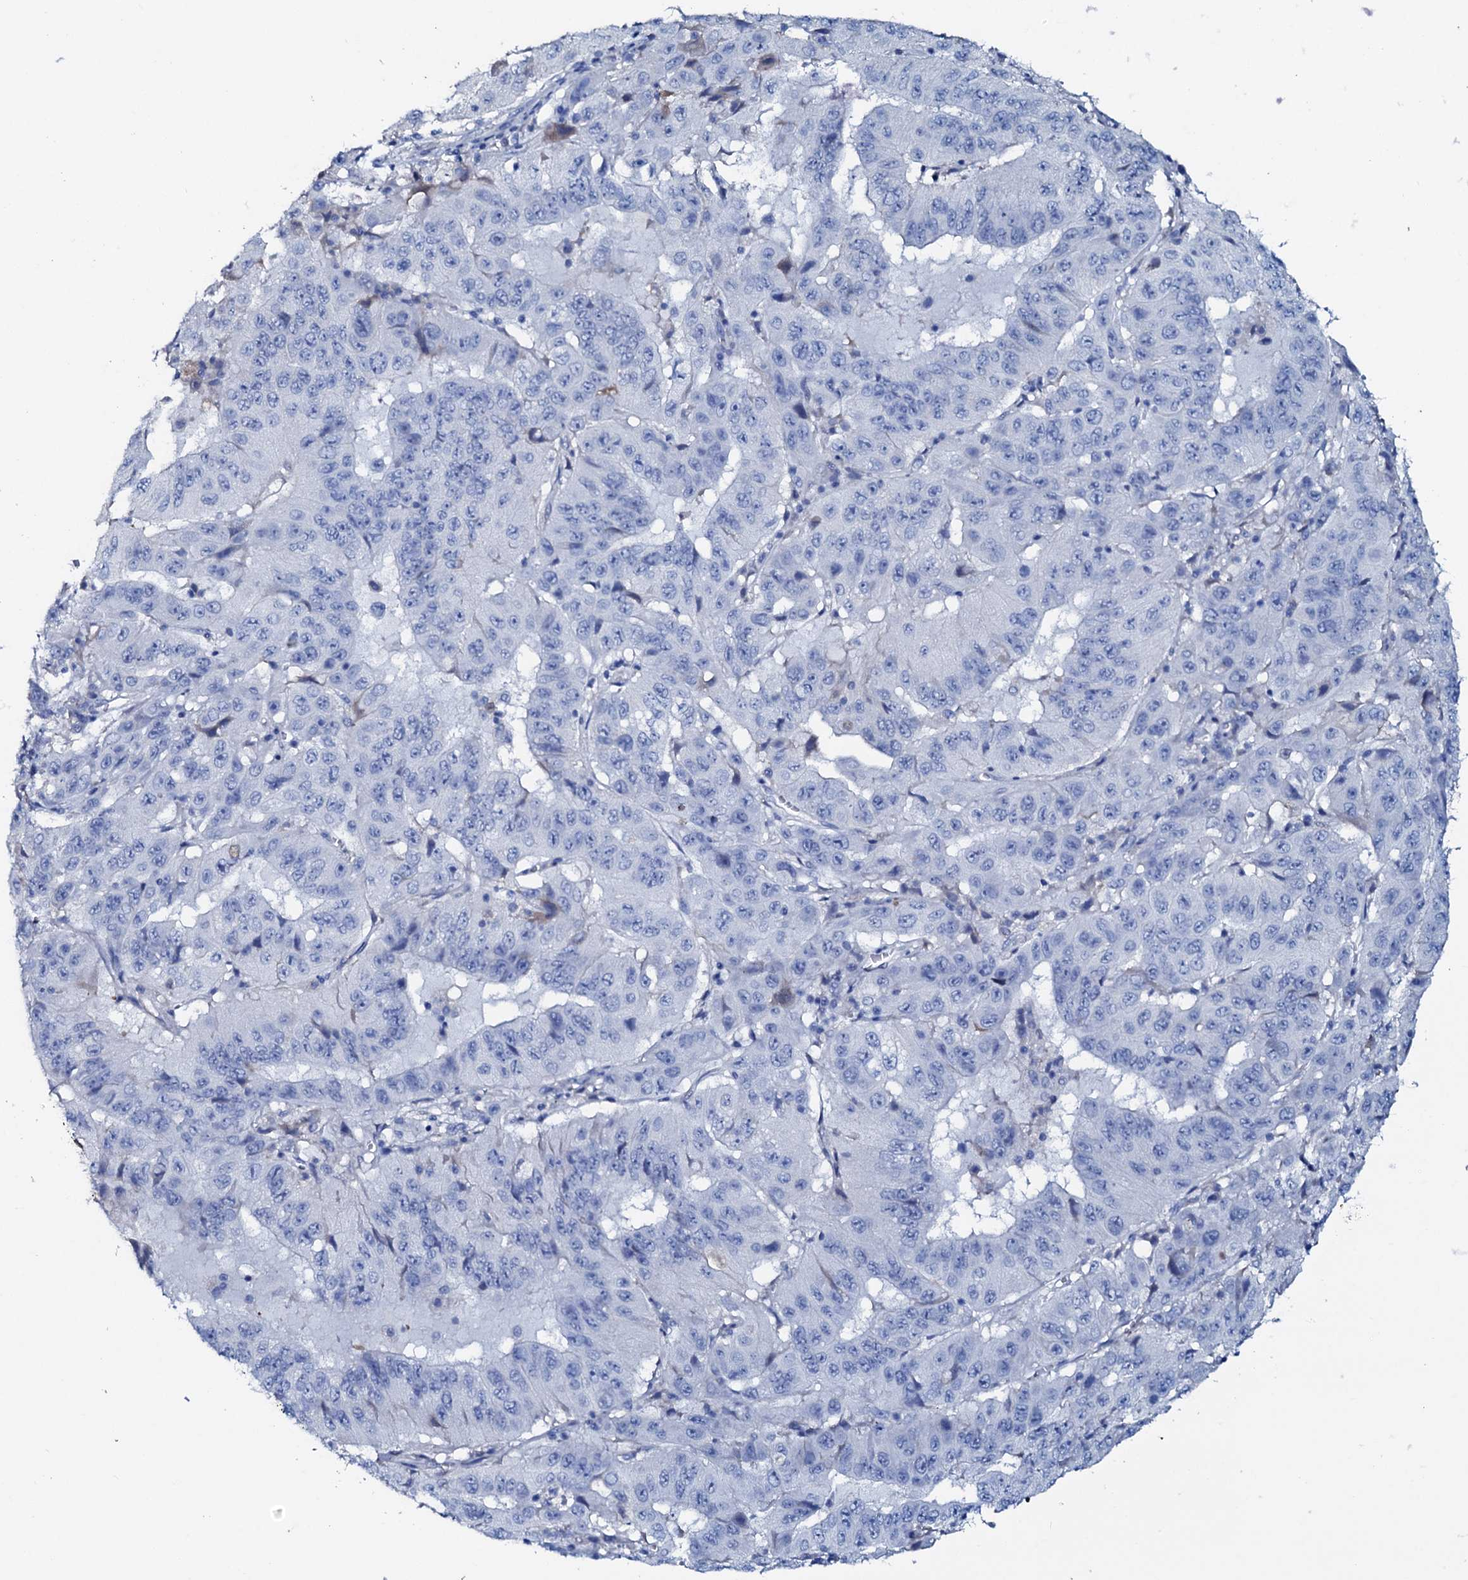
{"staining": {"intensity": "negative", "quantity": "none", "location": "none"}, "tissue": "pancreatic cancer", "cell_type": "Tumor cells", "image_type": "cancer", "snomed": [{"axis": "morphology", "description": "Adenocarcinoma, NOS"}, {"axis": "topography", "description": "Pancreas"}], "caption": "There is no significant positivity in tumor cells of pancreatic cancer.", "gene": "AMER2", "patient": {"sex": "male", "age": 63}}